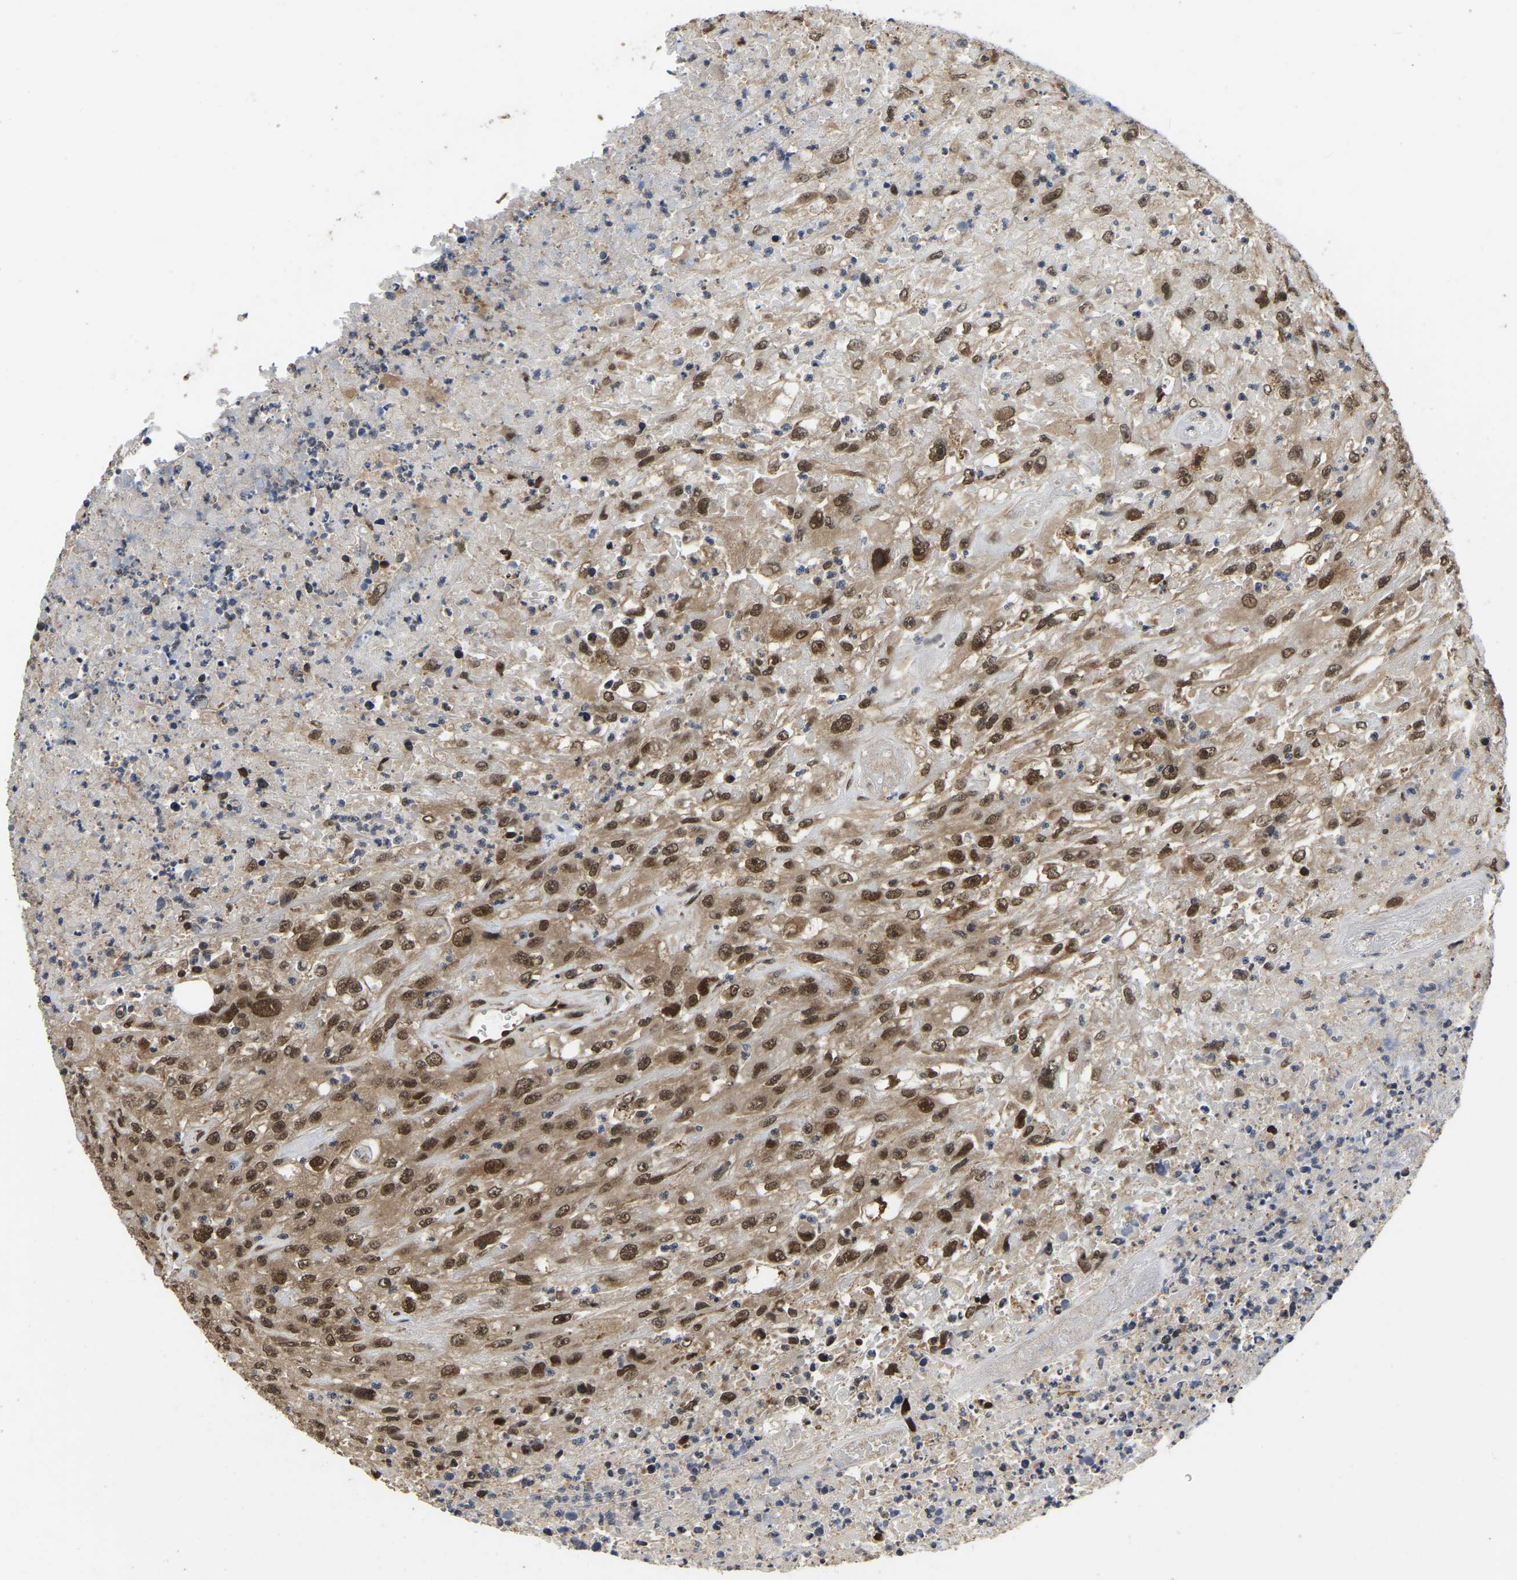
{"staining": {"intensity": "moderate", "quantity": ">75%", "location": "cytoplasmic/membranous,nuclear"}, "tissue": "urothelial cancer", "cell_type": "Tumor cells", "image_type": "cancer", "snomed": [{"axis": "morphology", "description": "Urothelial carcinoma, High grade"}, {"axis": "topography", "description": "Urinary bladder"}], "caption": "There is medium levels of moderate cytoplasmic/membranous and nuclear staining in tumor cells of high-grade urothelial carcinoma, as demonstrated by immunohistochemical staining (brown color).", "gene": "CIAO1", "patient": {"sex": "male", "age": 46}}